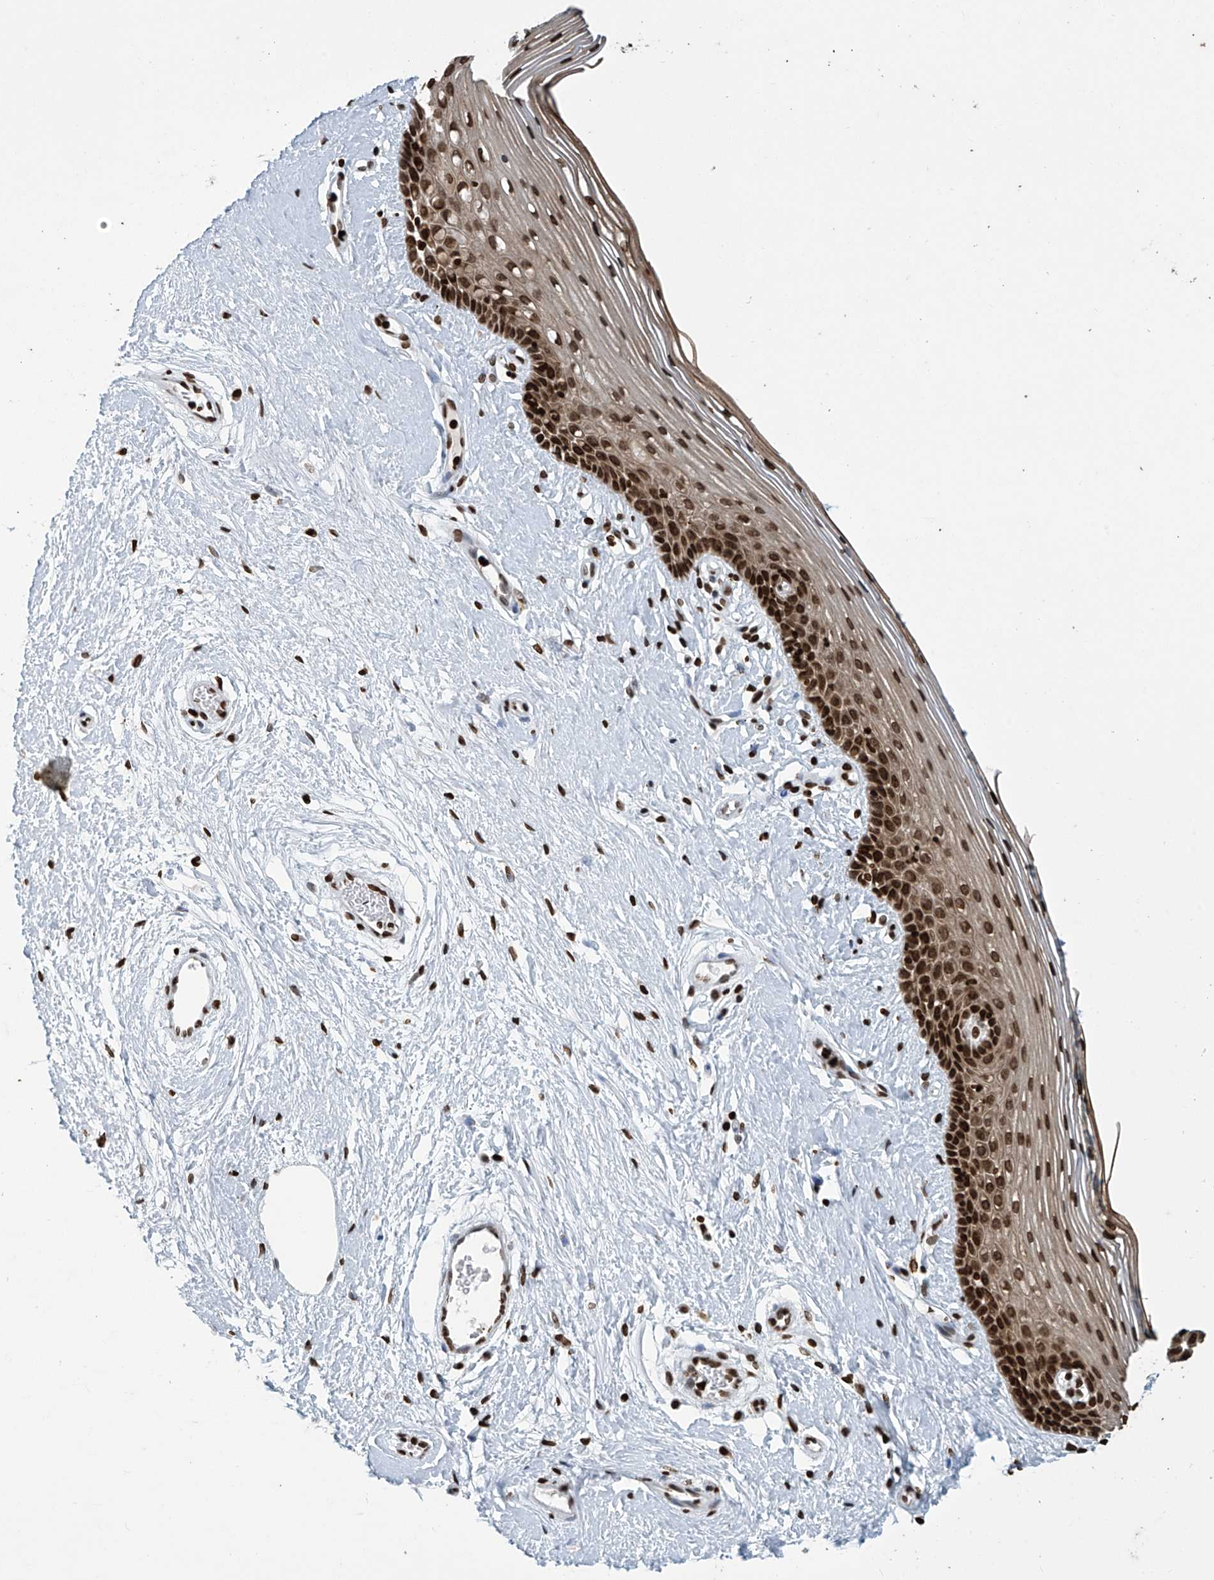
{"staining": {"intensity": "strong", "quantity": ">75%", "location": "cytoplasmic/membranous,nuclear"}, "tissue": "vagina", "cell_type": "Squamous epithelial cells", "image_type": "normal", "snomed": [{"axis": "morphology", "description": "Normal tissue, NOS"}, {"axis": "topography", "description": "Vagina"}], "caption": "Vagina stained with a protein marker displays strong staining in squamous epithelial cells.", "gene": "H4C16", "patient": {"sex": "female", "age": 46}}